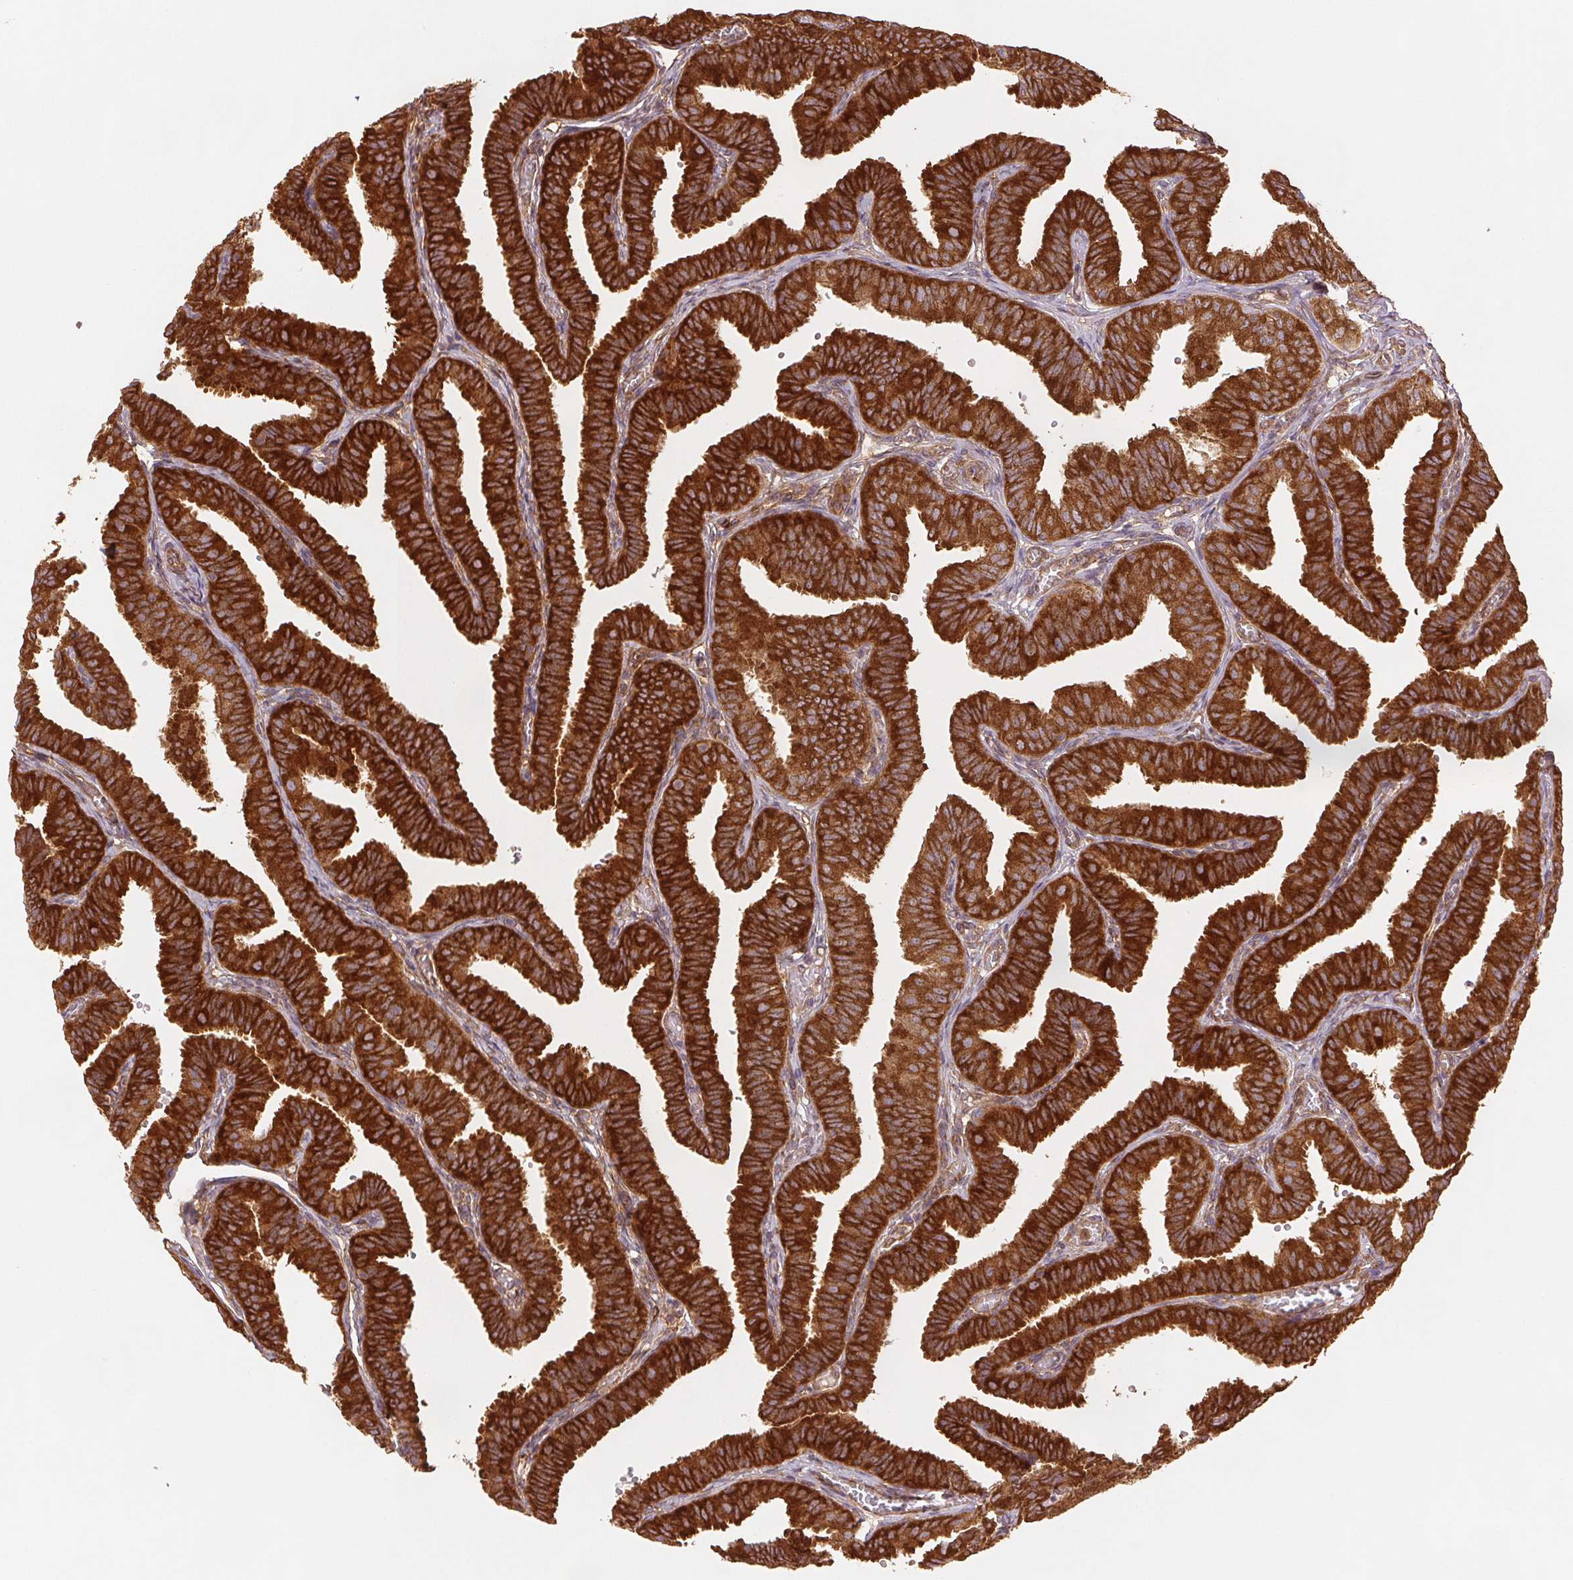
{"staining": {"intensity": "strong", "quantity": ">75%", "location": "cytoplasmic/membranous"}, "tissue": "fallopian tube", "cell_type": "Glandular cells", "image_type": "normal", "snomed": [{"axis": "morphology", "description": "Normal tissue, NOS"}, {"axis": "topography", "description": "Fallopian tube"}], "caption": "Glandular cells reveal high levels of strong cytoplasmic/membranous staining in about >75% of cells in benign fallopian tube. The staining was performed using DAB to visualize the protein expression in brown, while the nuclei were stained in blue with hematoxylin (Magnification: 20x).", "gene": "DIAPH2", "patient": {"sex": "female", "age": 25}}